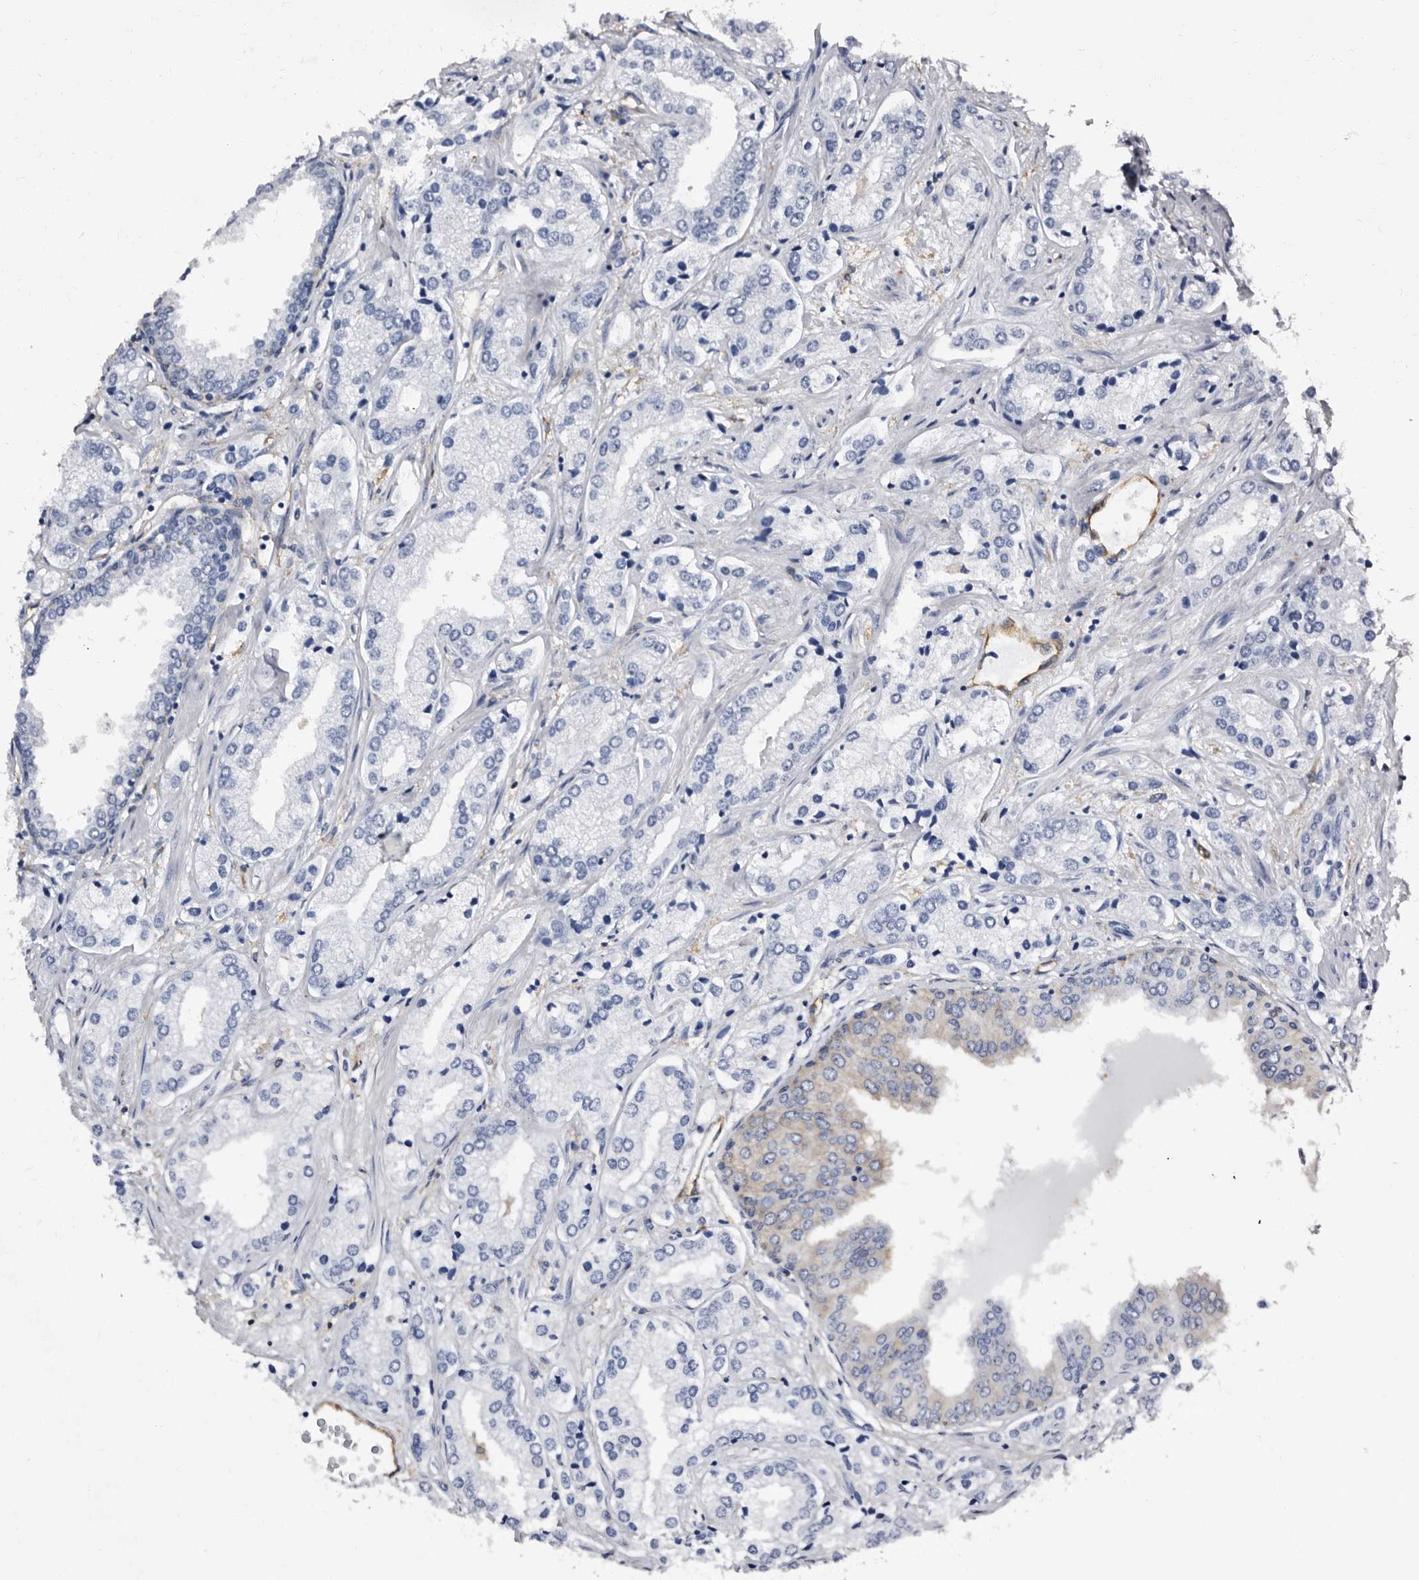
{"staining": {"intensity": "negative", "quantity": "none", "location": "none"}, "tissue": "prostate cancer", "cell_type": "Tumor cells", "image_type": "cancer", "snomed": [{"axis": "morphology", "description": "Adenocarcinoma, High grade"}, {"axis": "topography", "description": "Prostate"}], "caption": "Prostate cancer (adenocarcinoma (high-grade)) was stained to show a protein in brown. There is no significant expression in tumor cells.", "gene": "EPB41L3", "patient": {"sex": "male", "age": 66}}